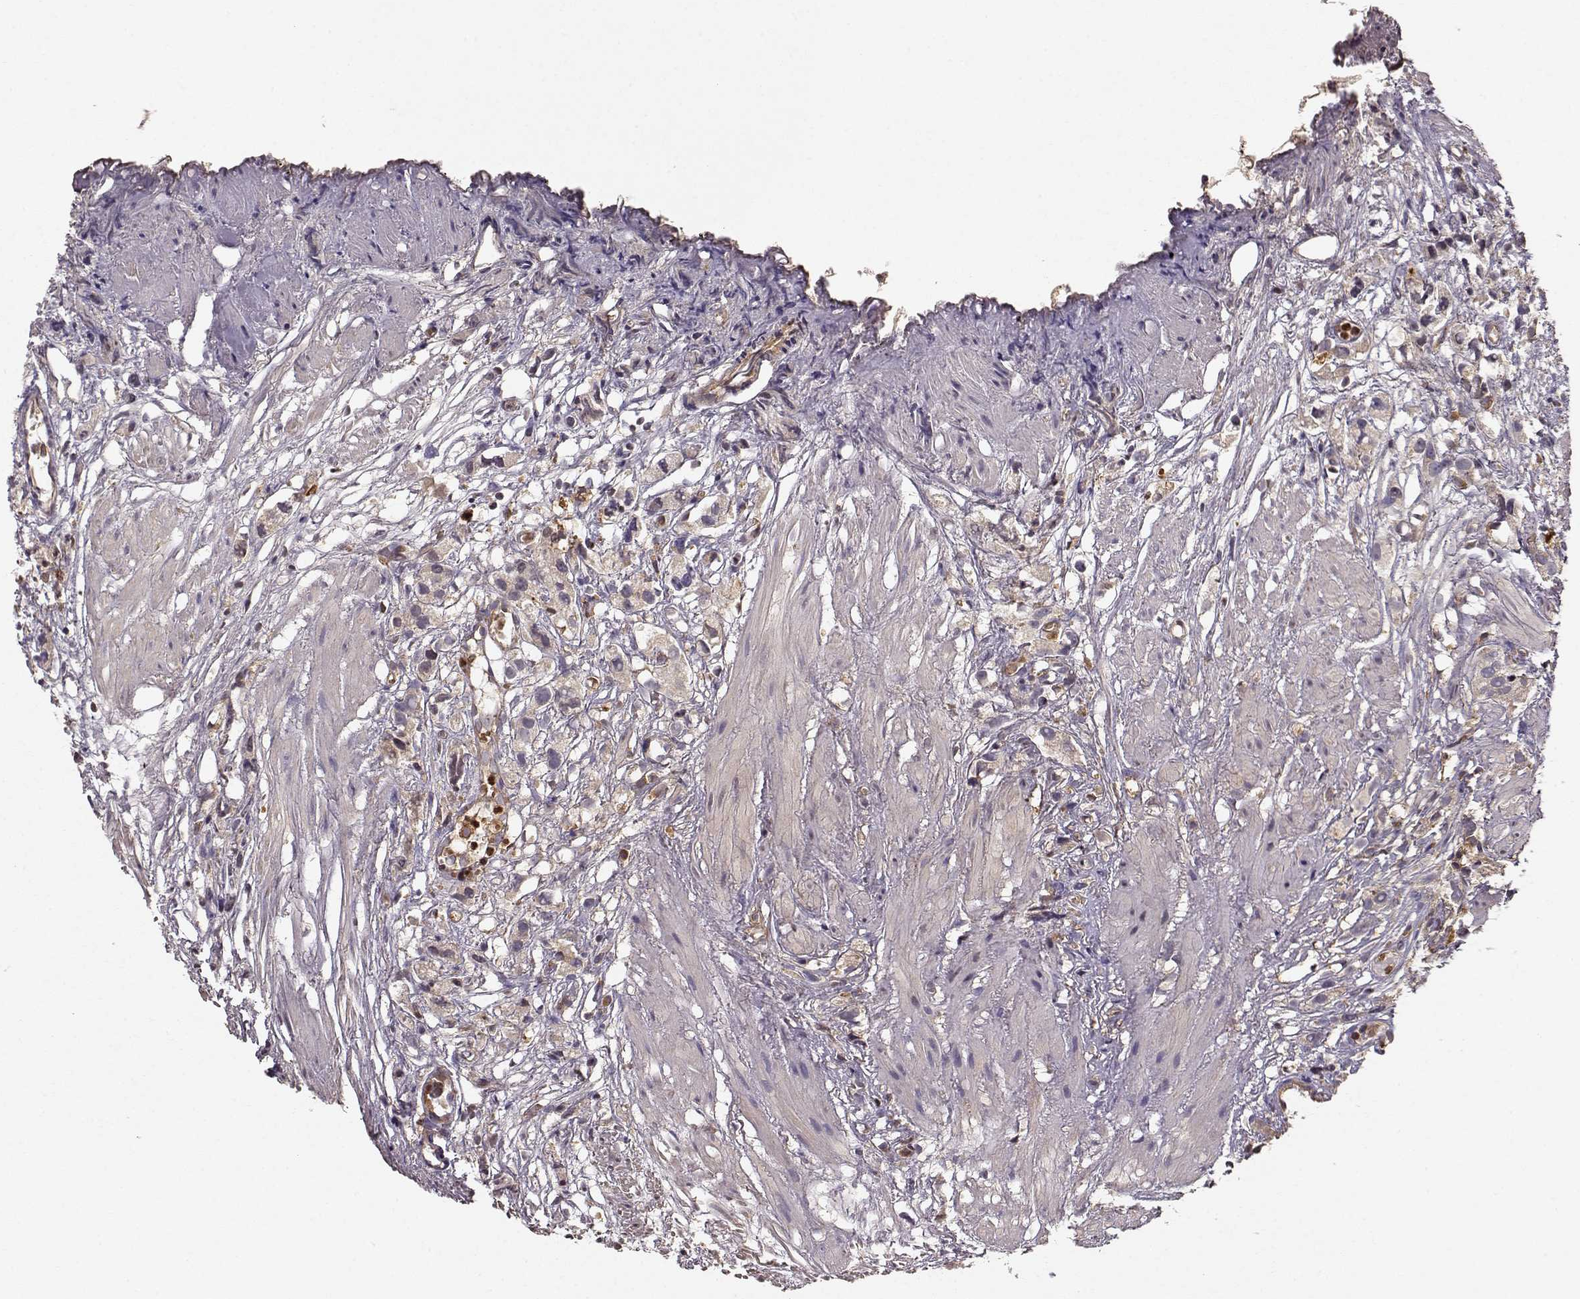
{"staining": {"intensity": "weak", "quantity": ">75%", "location": "cytoplasmic/membranous"}, "tissue": "prostate cancer", "cell_type": "Tumor cells", "image_type": "cancer", "snomed": [{"axis": "morphology", "description": "Adenocarcinoma, High grade"}, {"axis": "topography", "description": "Prostate"}], "caption": "Protein analysis of prostate cancer (high-grade adenocarcinoma) tissue demonstrates weak cytoplasmic/membranous expression in about >75% of tumor cells.", "gene": "ARHGEF2", "patient": {"sex": "male", "age": 68}}